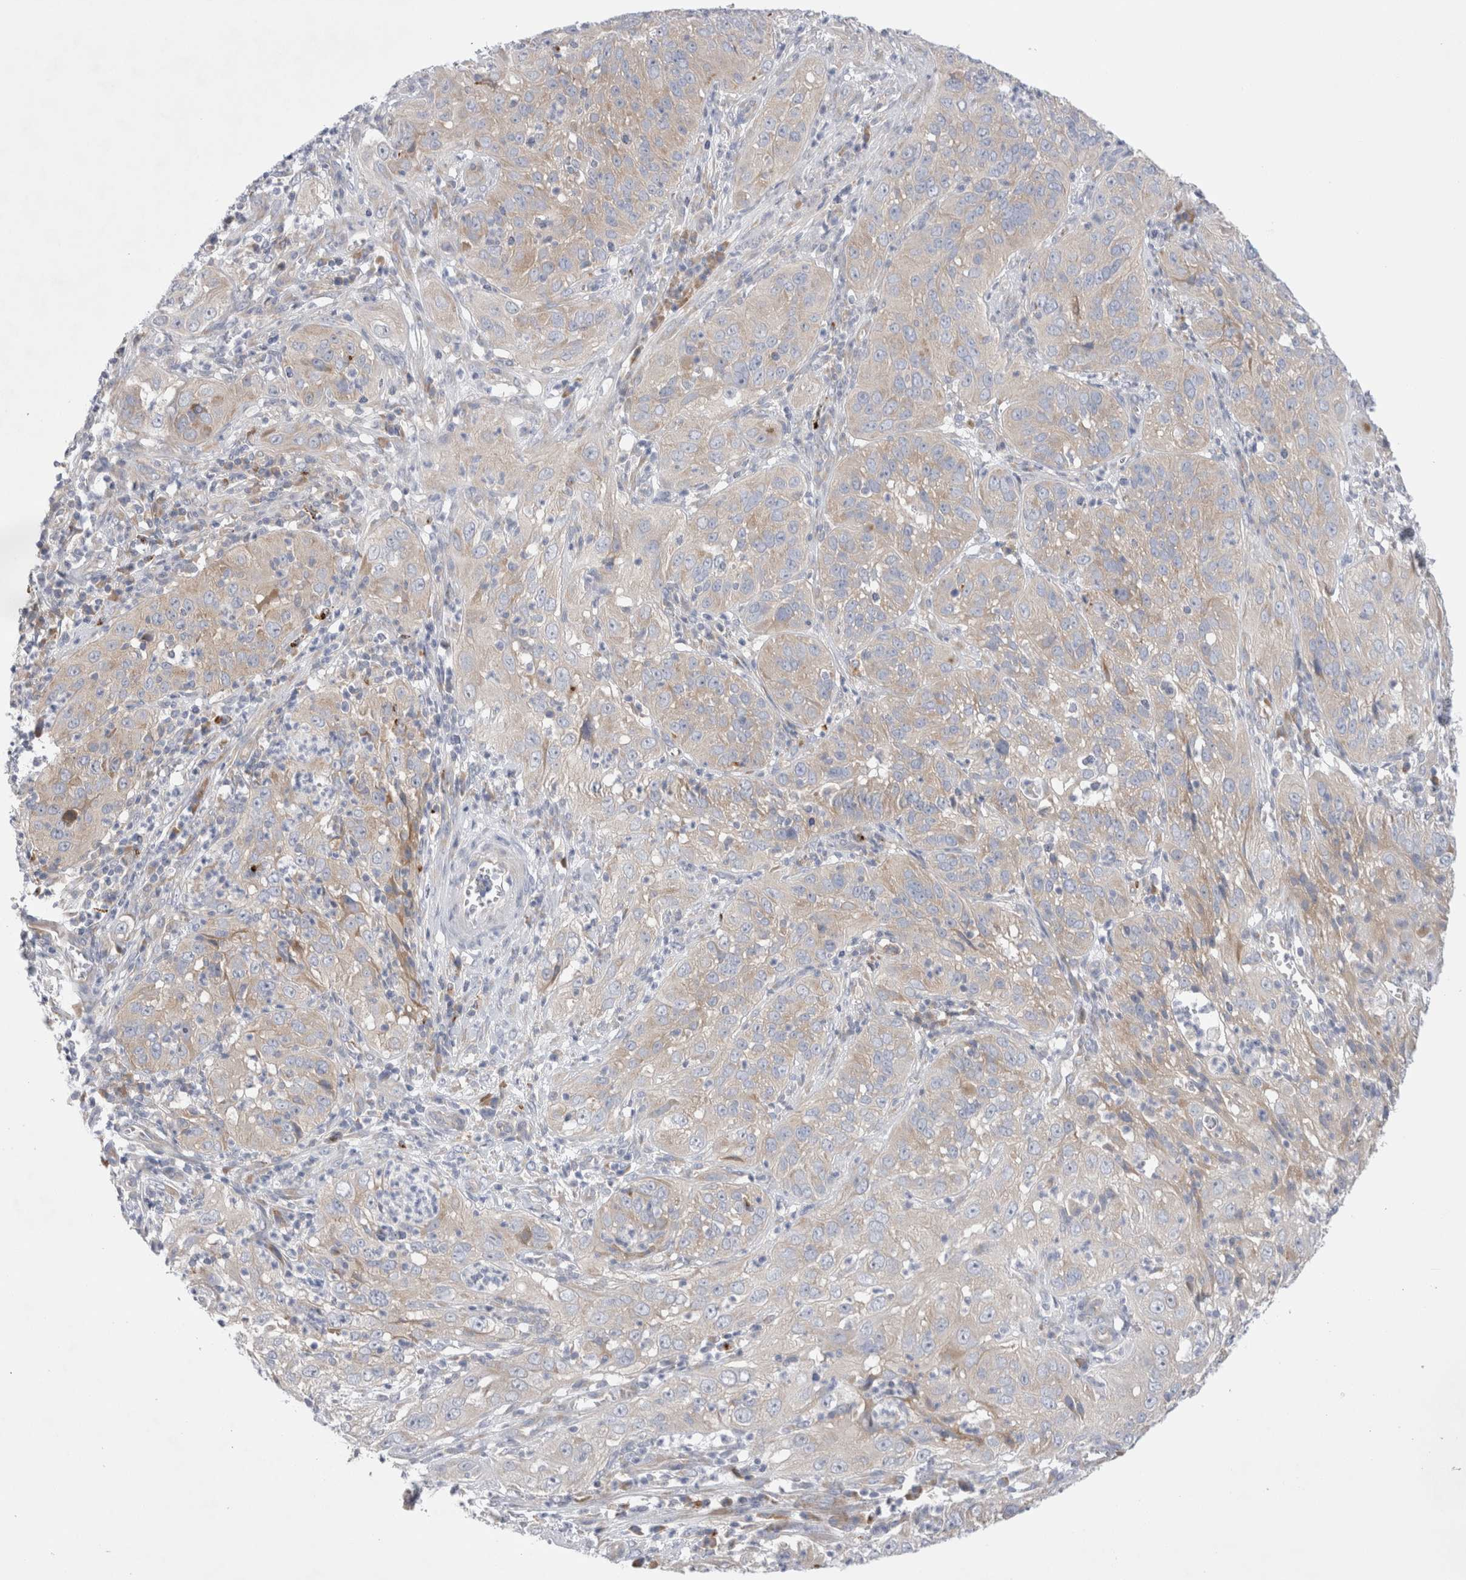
{"staining": {"intensity": "weak", "quantity": "25%-75%", "location": "cytoplasmic/membranous"}, "tissue": "cervical cancer", "cell_type": "Tumor cells", "image_type": "cancer", "snomed": [{"axis": "morphology", "description": "Squamous cell carcinoma, NOS"}, {"axis": "topography", "description": "Cervix"}], "caption": "IHC micrograph of human squamous cell carcinoma (cervical) stained for a protein (brown), which reveals low levels of weak cytoplasmic/membranous expression in about 25%-75% of tumor cells.", "gene": "RBM12B", "patient": {"sex": "female", "age": 32}}